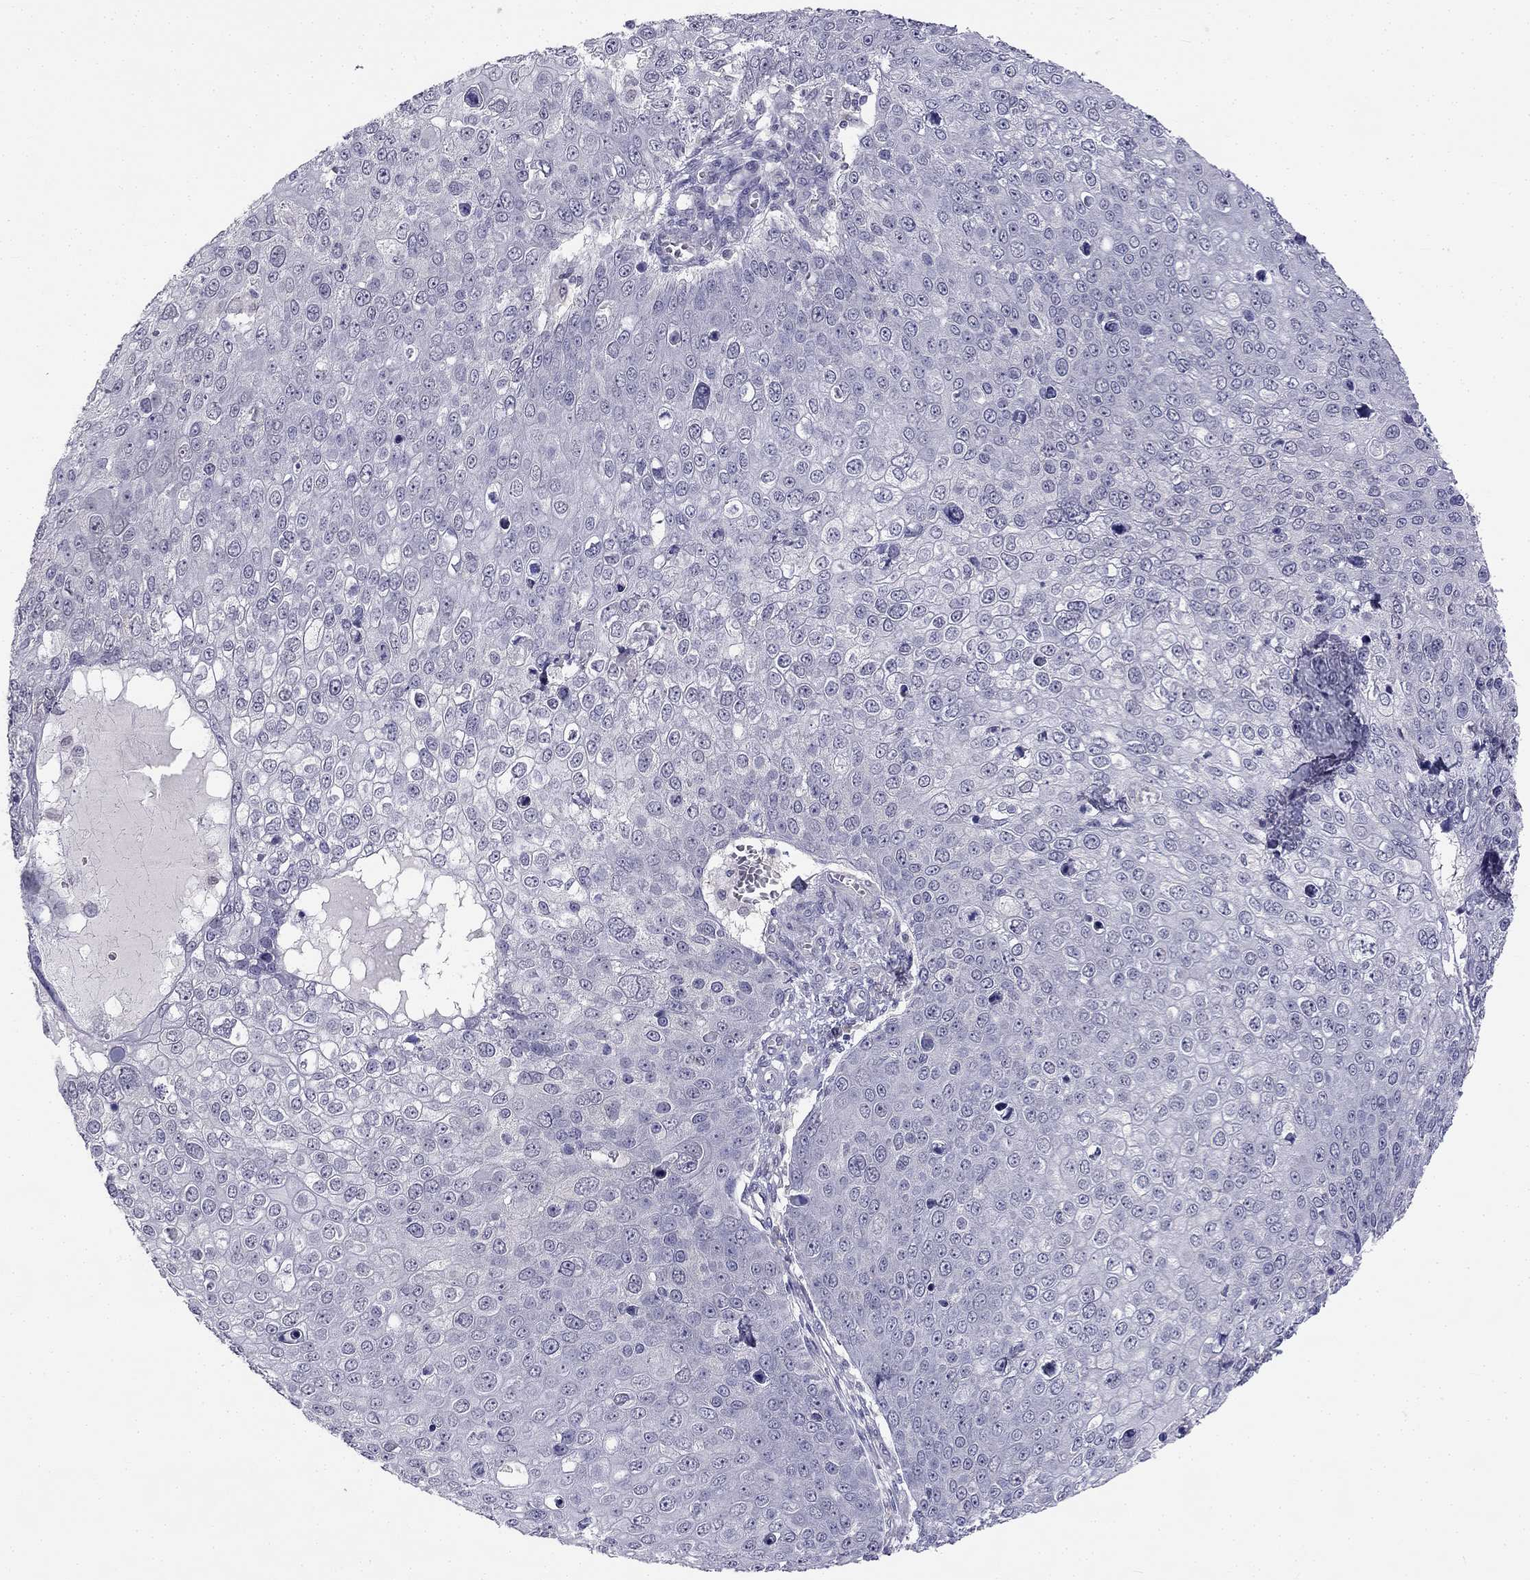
{"staining": {"intensity": "negative", "quantity": "none", "location": "none"}, "tissue": "skin cancer", "cell_type": "Tumor cells", "image_type": "cancer", "snomed": [{"axis": "morphology", "description": "Squamous cell carcinoma, NOS"}, {"axis": "topography", "description": "Skin"}], "caption": "Immunohistochemistry of human skin squamous cell carcinoma exhibits no staining in tumor cells.", "gene": "C16orf89", "patient": {"sex": "male", "age": 71}}